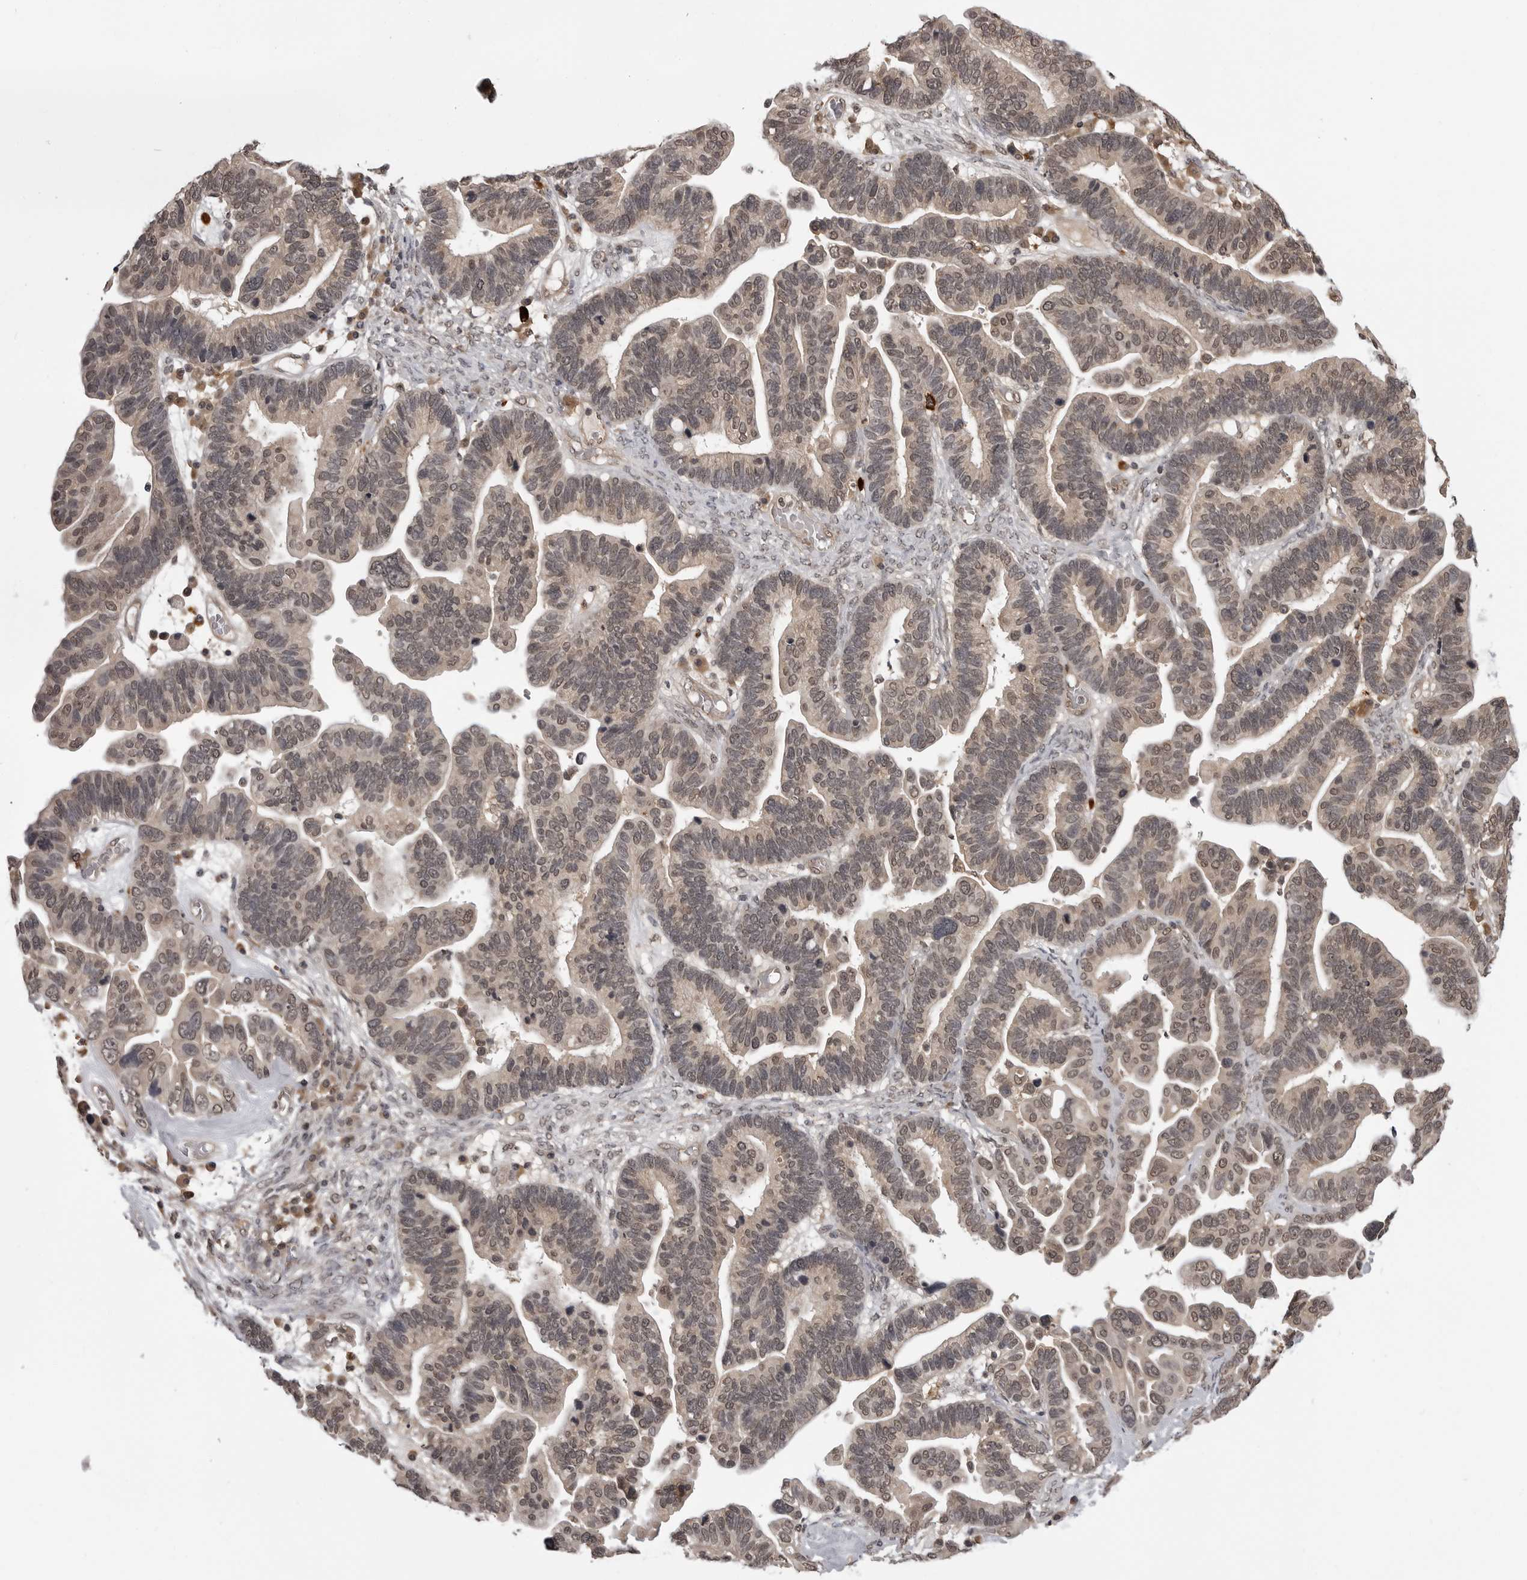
{"staining": {"intensity": "moderate", "quantity": "<25%", "location": "cytoplasmic/membranous,nuclear"}, "tissue": "ovarian cancer", "cell_type": "Tumor cells", "image_type": "cancer", "snomed": [{"axis": "morphology", "description": "Cystadenocarcinoma, serous, NOS"}, {"axis": "topography", "description": "Ovary"}], "caption": "Immunohistochemical staining of ovarian cancer exhibits low levels of moderate cytoplasmic/membranous and nuclear protein positivity in about <25% of tumor cells.", "gene": "IL24", "patient": {"sex": "female", "age": 56}}